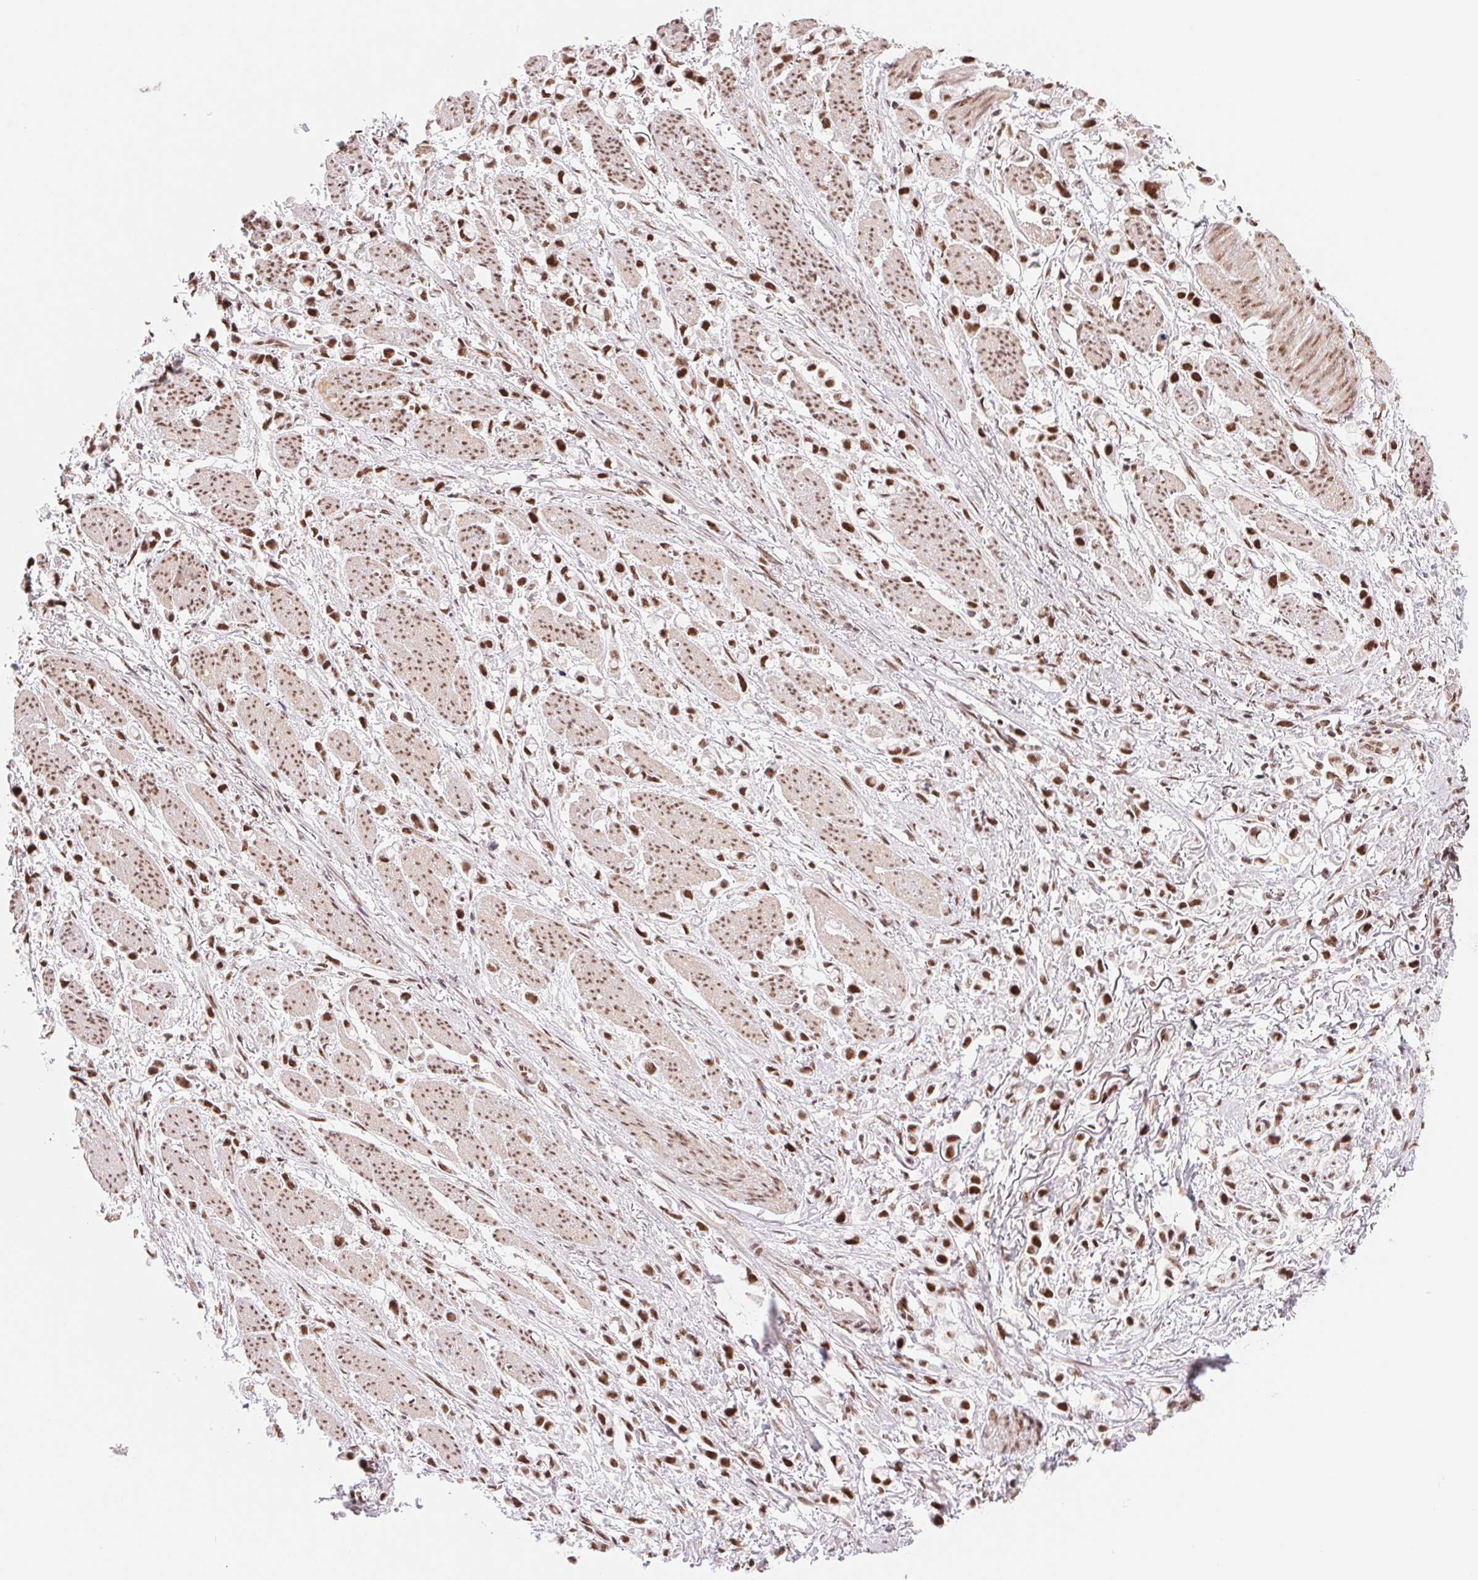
{"staining": {"intensity": "strong", "quantity": ">75%", "location": "nuclear"}, "tissue": "stomach cancer", "cell_type": "Tumor cells", "image_type": "cancer", "snomed": [{"axis": "morphology", "description": "Adenocarcinoma, NOS"}, {"axis": "topography", "description": "Stomach"}], "caption": "Tumor cells exhibit high levels of strong nuclear positivity in about >75% of cells in human stomach cancer.", "gene": "SREK1", "patient": {"sex": "female", "age": 81}}